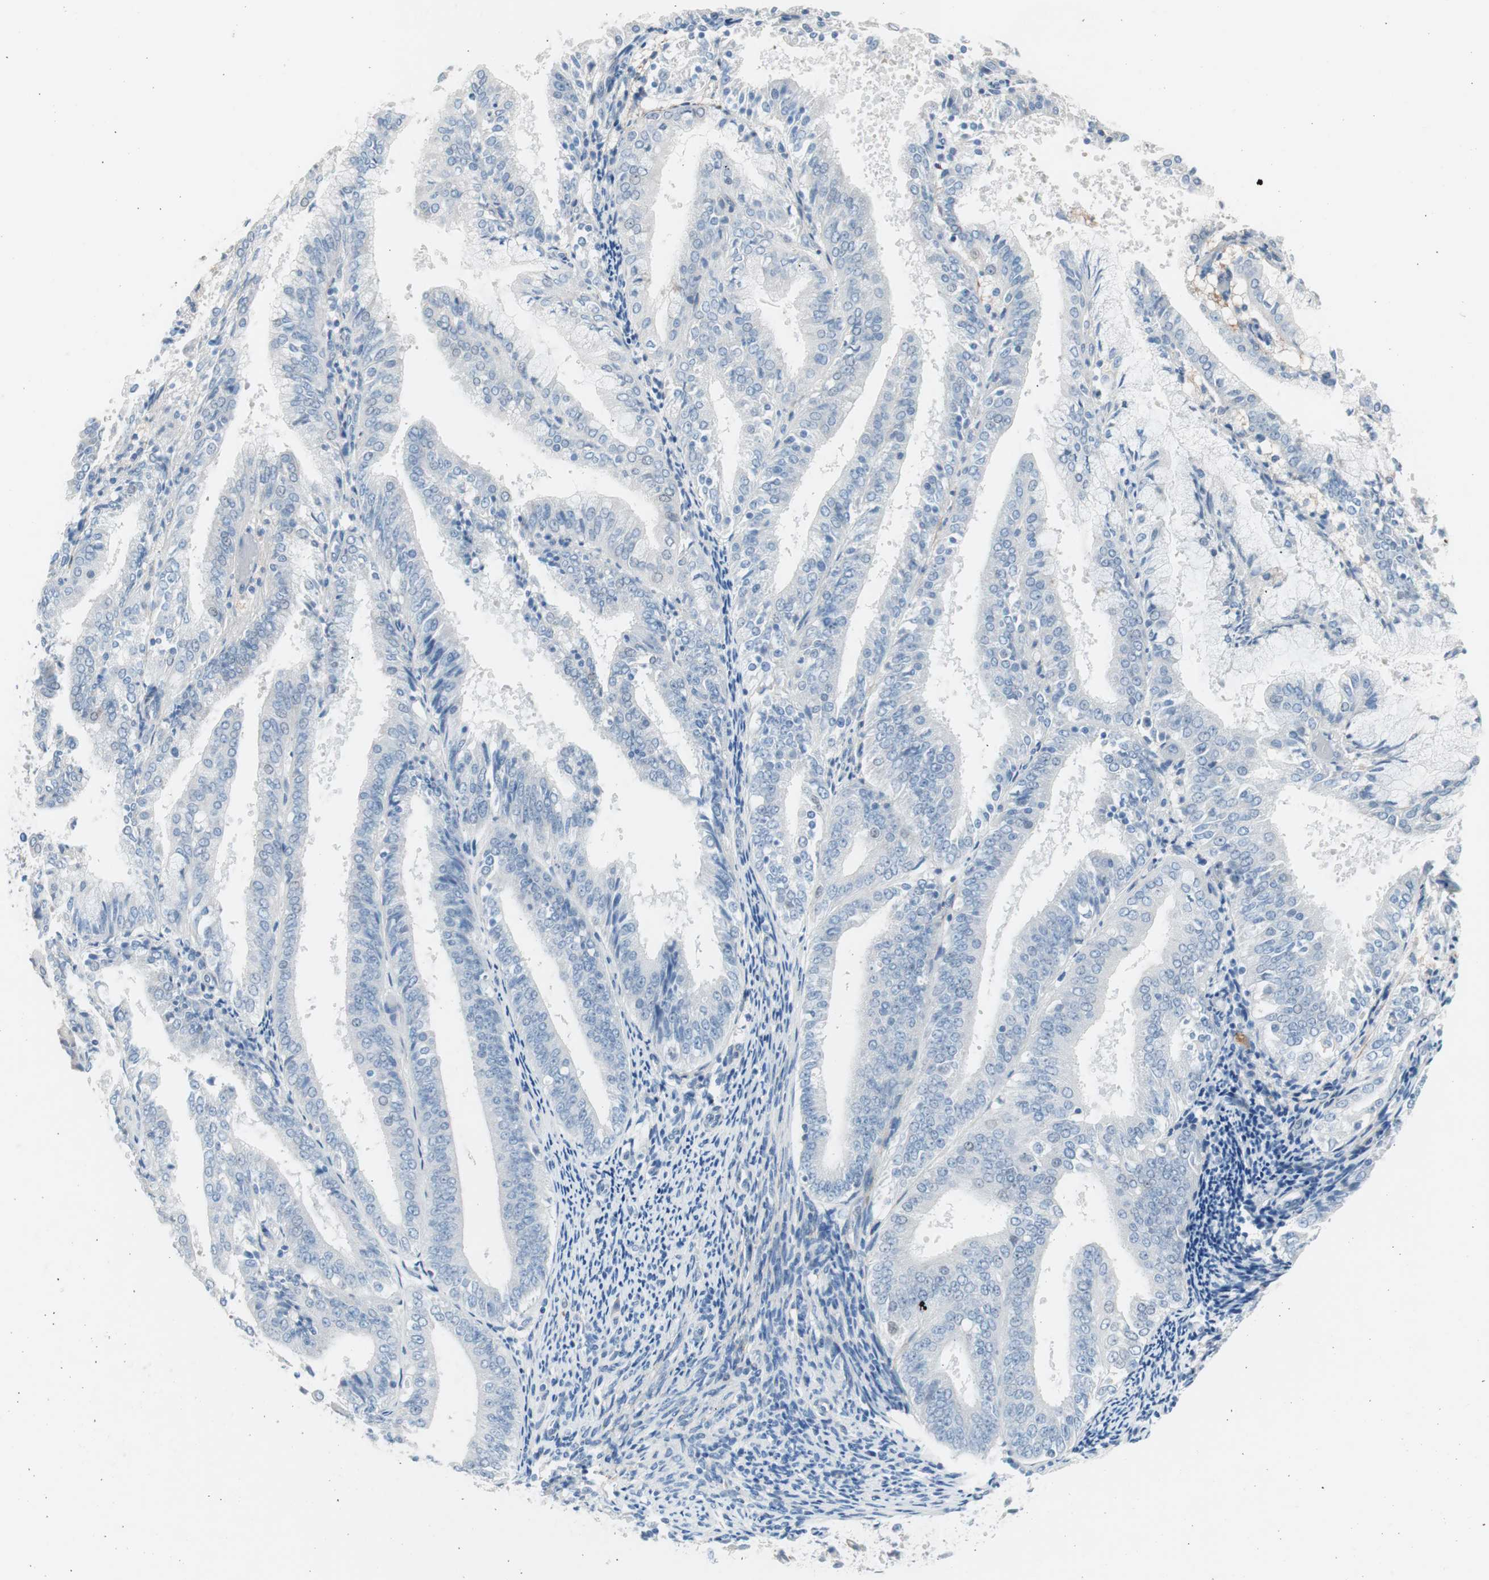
{"staining": {"intensity": "negative", "quantity": "none", "location": "none"}, "tissue": "endometrial cancer", "cell_type": "Tumor cells", "image_type": "cancer", "snomed": [{"axis": "morphology", "description": "Adenocarcinoma, NOS"}, {"axis": "topography", "description": "Endometrium"}], "caption": "High power microscopy micrograph of an immunohistochemistry histopathology image of endometrial cancer (adenocarcinoma), revealing no significant expression in tumor cells.", "gene": "FOSL1", "patient": {"sex": "female", "age": 63}}